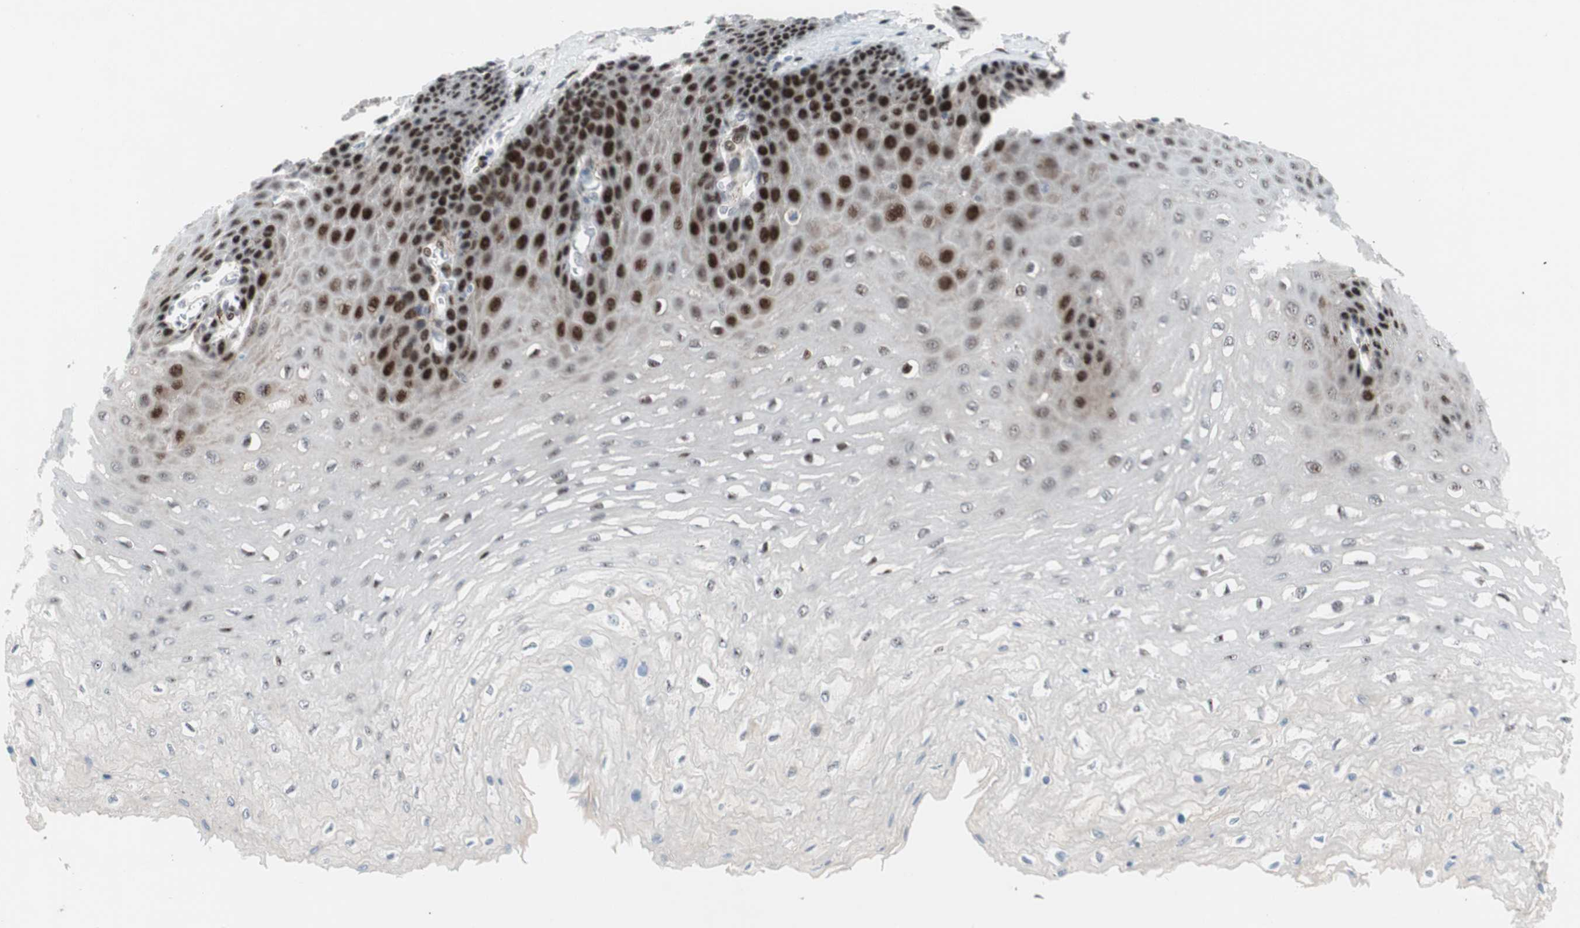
{"staining": {"intensity": "strong", "quantity": "25%-75%", "location": "nuclear"}, "tissue": "esophagus", "cell_type": "Squamous epithelial cells", "image_type": "normal", "snomed": [{"axis": "morphology", "description": "Normal tissue, NOS"}, {"axis": "topography", "description": "Esophagus"}], "caption": "A micrograph of human esophagus stained for a protein exhibits strong nuclear brown staining in squamous epithelial cells. Nuclei are stained in blue.", "gene": "FBXO44", "patient": {"sex": "female", "age": 72}}